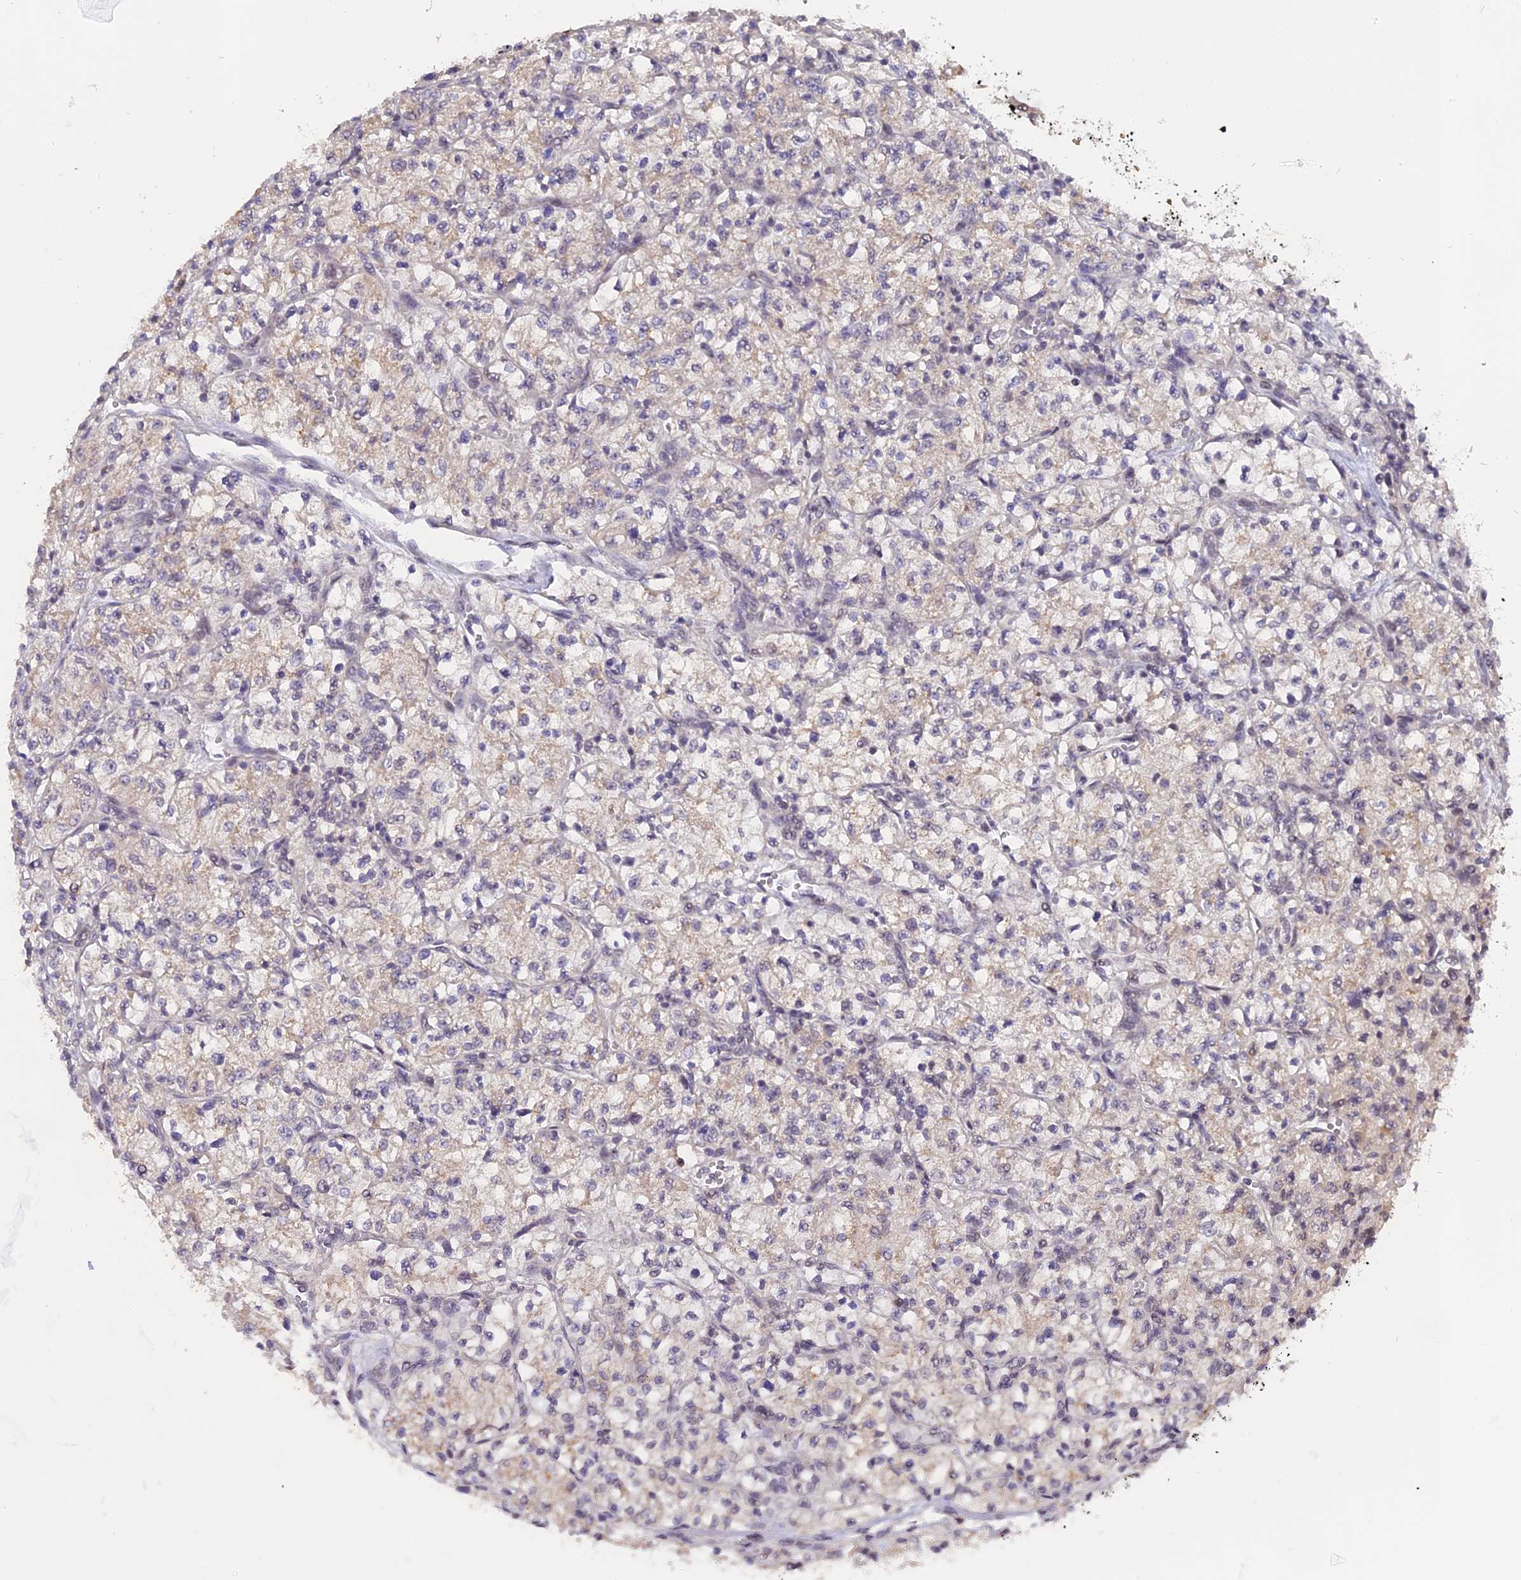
{"staining": {"intensity": "negative", "quantity": "none", "location": "none"}, "tissue": "renal cancer", "cell_type": "Tumor cells", "image_type": "cancer", "snomed": [{"axis": "morphology", "description": "Adenocarcinoma, NOS"}, {"axis": "topography", "description": "Kidney"}], "caption": "Immunohistochemistry (IHC) photomicrograph of human adenocarcinoma (renal) stained for a protein (brown), which reveals no staining in tumor cells.", "gene": "NR1H3", "patient": {"sex": "female", "age": 64}}